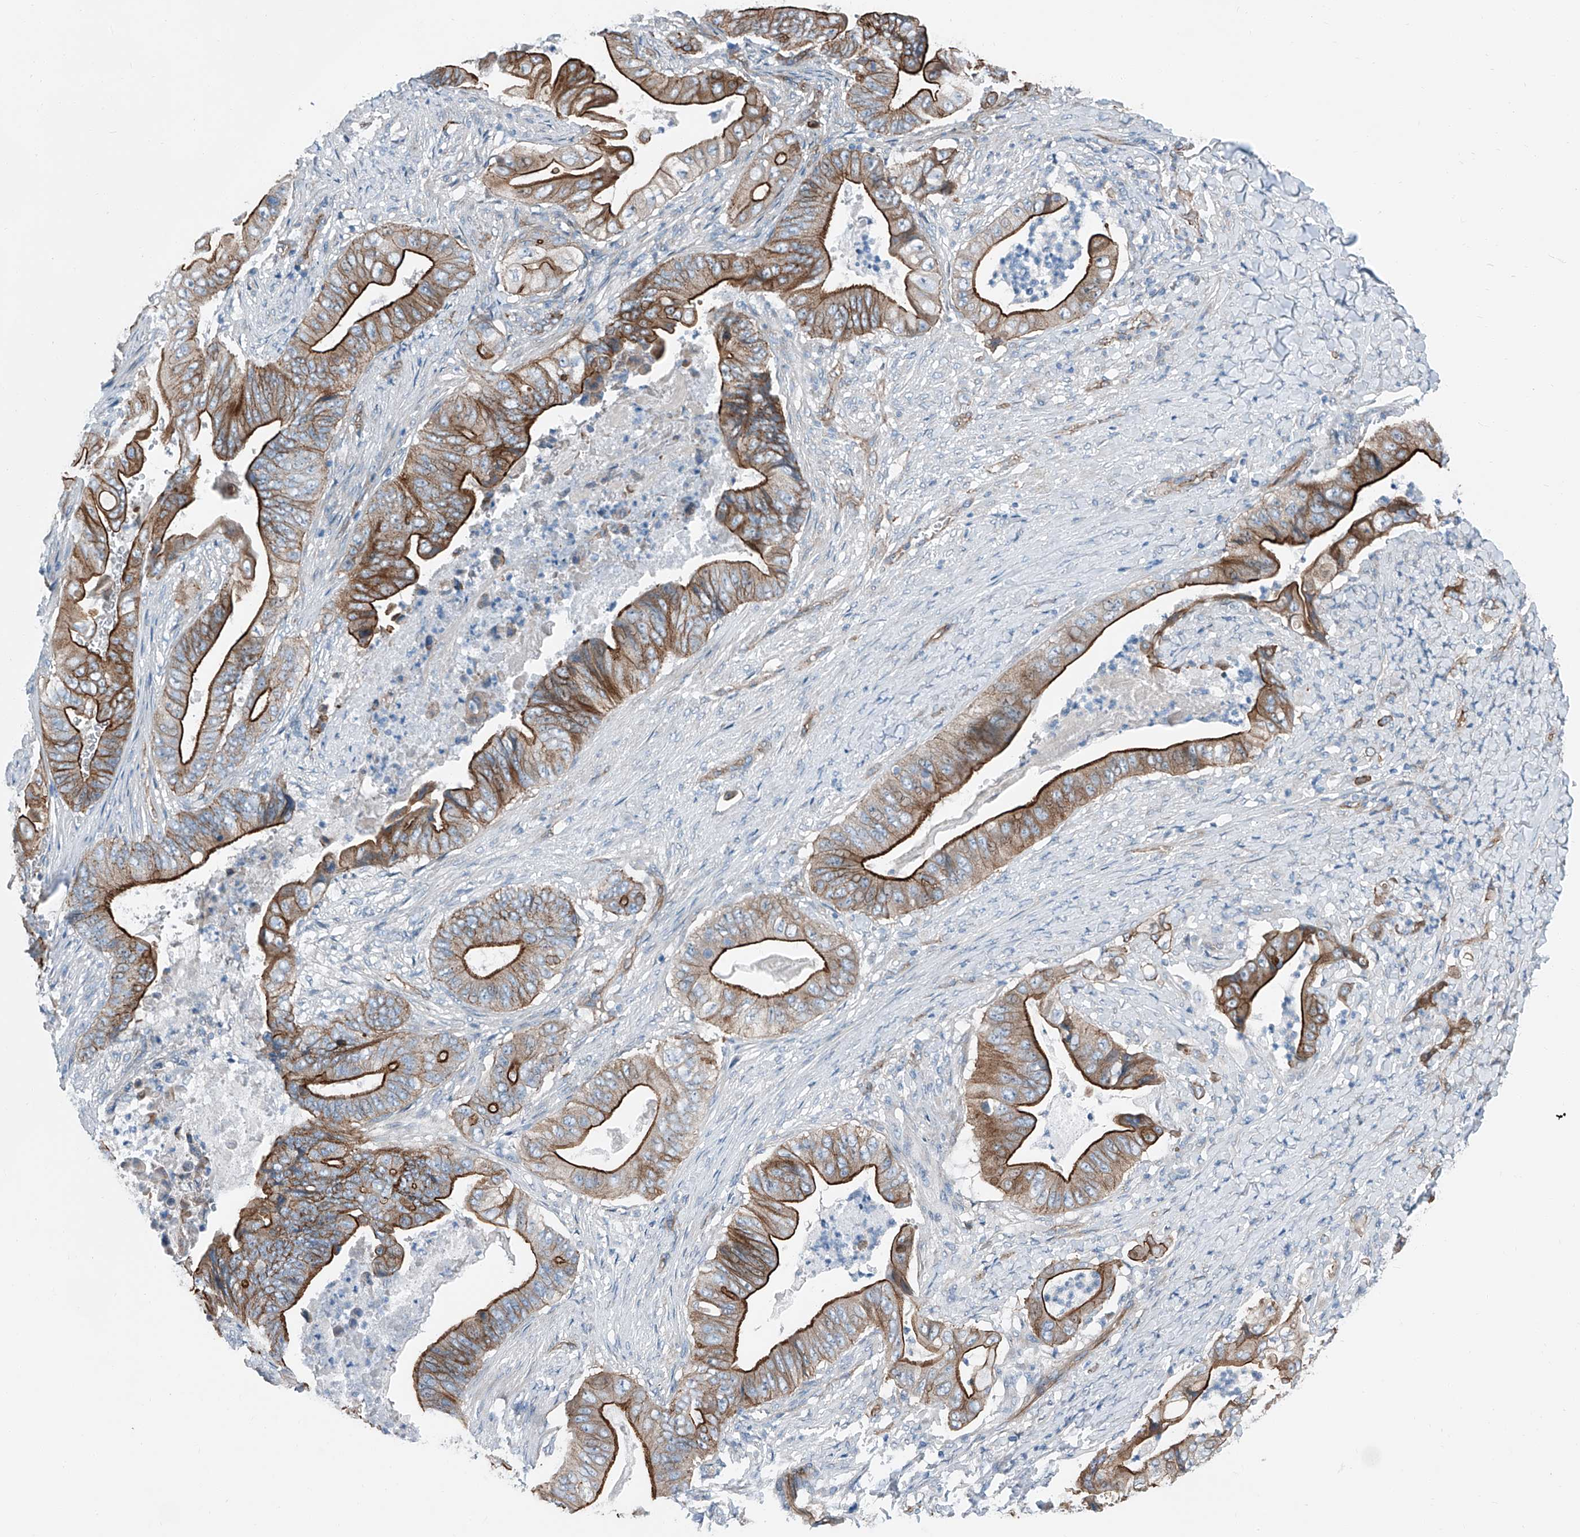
{"staining": {"intensity": "strong", "quantity": ">75%", "location": "cytoplasmic/membranous"}, "tissue": "stomach cancer", "cell_type": "Tumor cells", "image_type": "cancer", "snomed": [{"axis": "morphology", "description": "Adenocarcinoma, NOS"}, {"axis": "topography", "description": "Stomach"}], "caption": "Stomach adenocarcinoma stained with a protein marker exhibits strong staining in tumor cells.", "gene": "THEMIS2", "patient": {"sex": "female", "age": 73}}